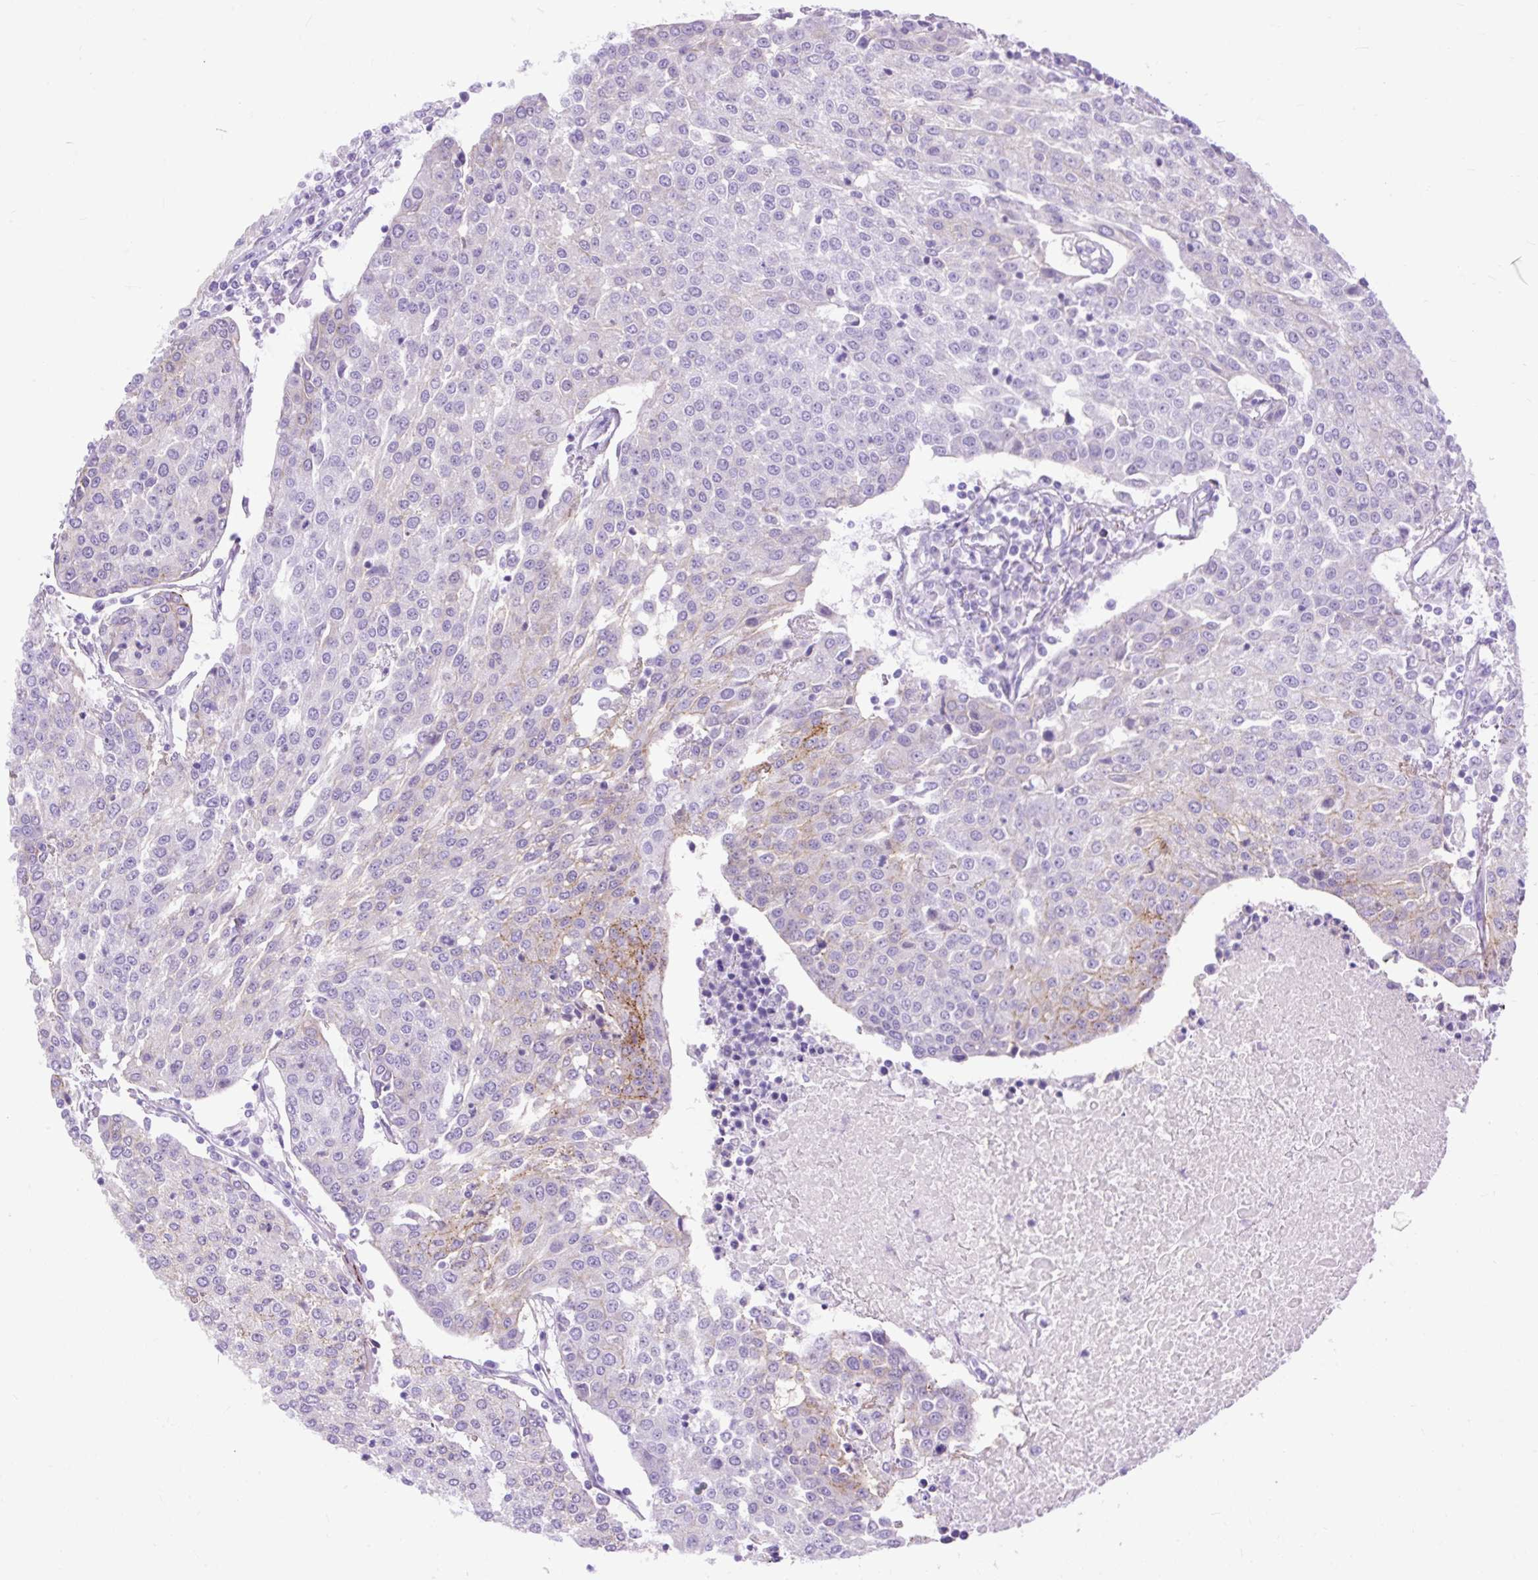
{"staining": {"intensity": "moderate", "quantity": "<25%", "location": "cytoplasmic/membranous"}, "tissue": "urothelial cancer", "cell_type": "Tumor cells", "image_type": "cancer", "snomed": [{"axis": "morphology", "description": "Urothelial carcinoma, High grade"}, {"axis": "topography", "description": "Urinary bladder"}], "caption": "A brown stain highlights moderate cytoplasmic/membranous staining of a protein in human high-grade urothelial carcinoma tumor cells.", "gene": "ZNF256", "patient": {"sex": "female", "age": 85}}